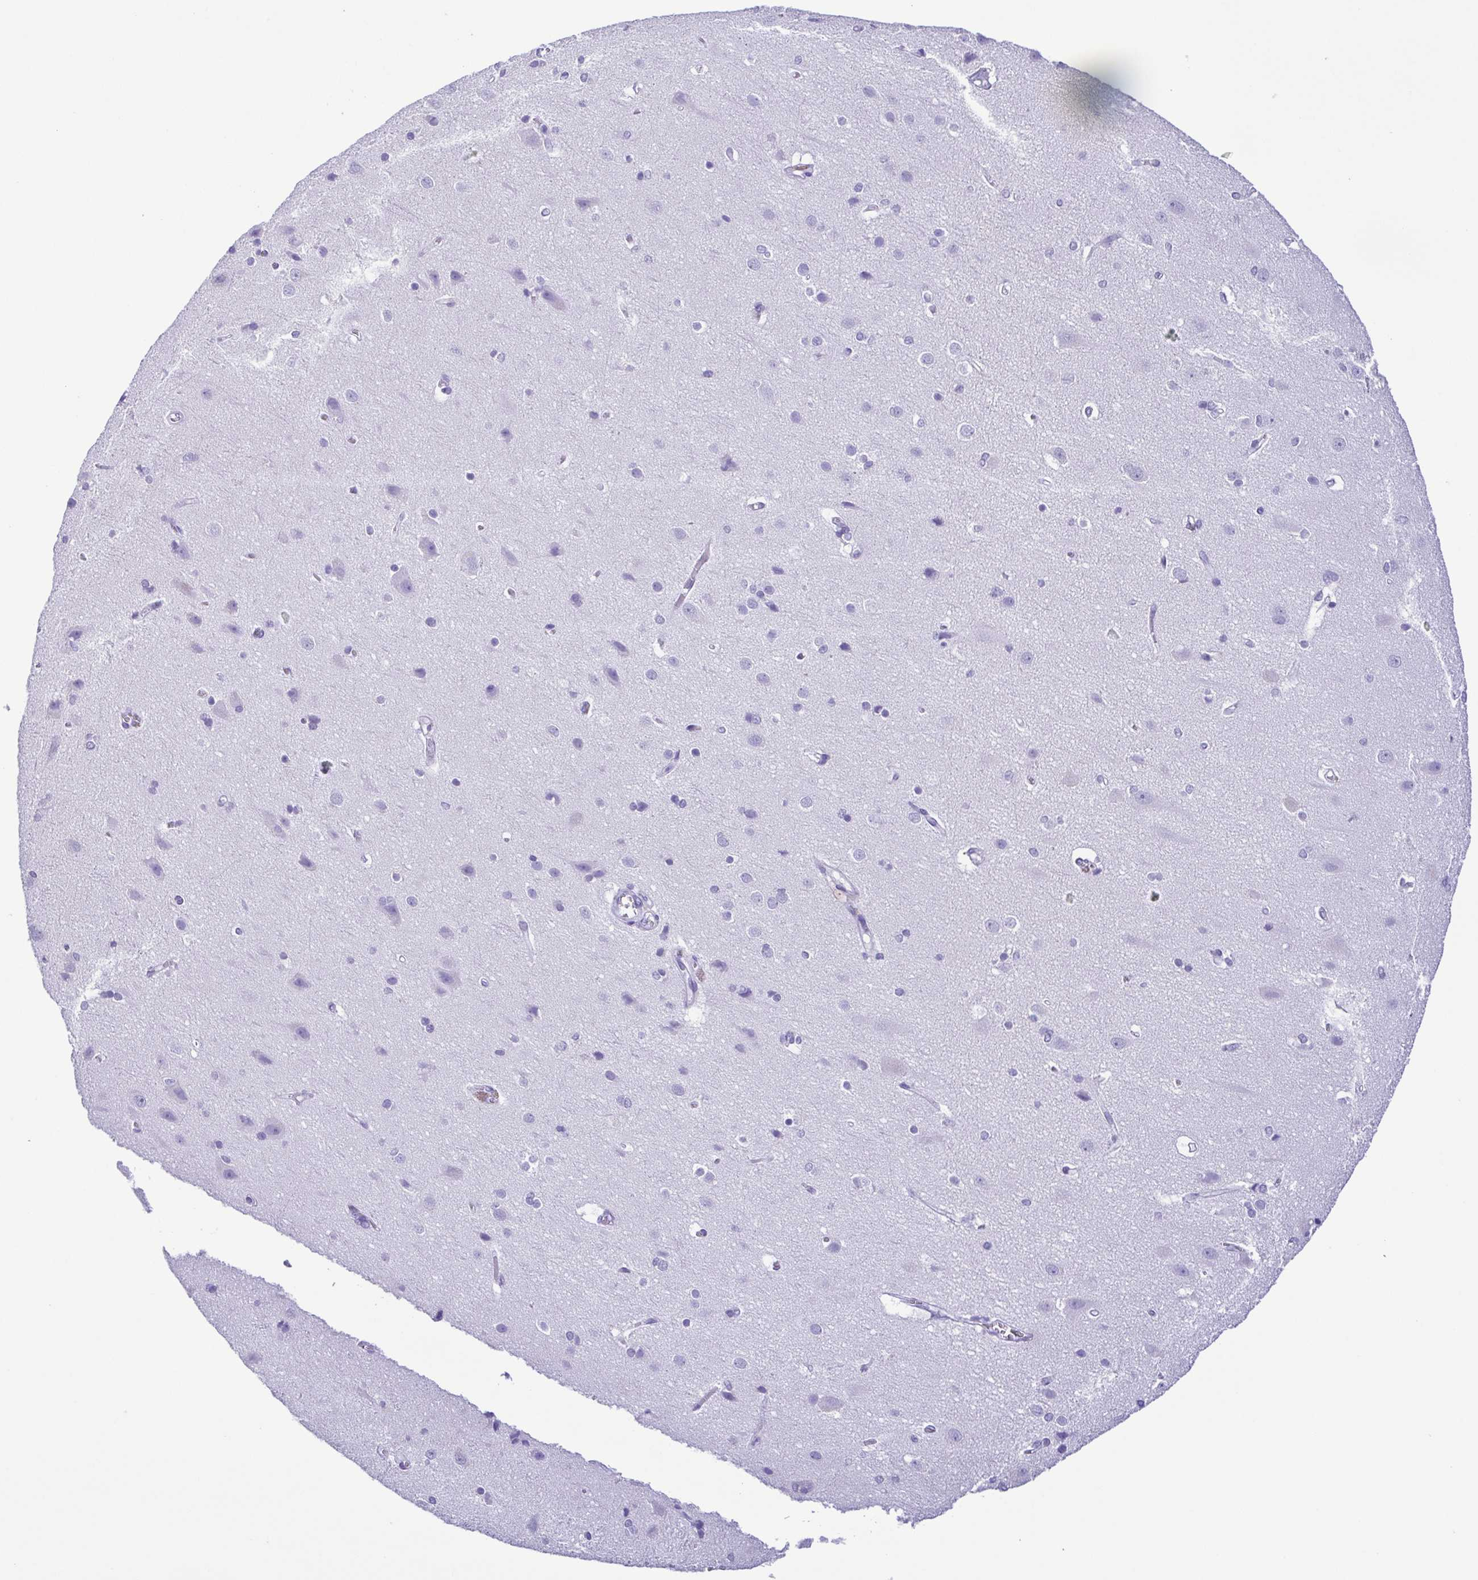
{"staining": {"intensity": "negative", "quantity": "none", "location": "none"}, "tissue": "cerebral cortex", "cell_type": "Endothelial cells", "image_type": "normal", "snomed": [{"axis": "morphology", "description": "Normal tissue, NOS"}, {"axis": "topography", "description": "Cerebral cortex"}], "caption": "The photomicrograph exhibits no staining of endothelial cells in normal cerebral cortex.", "gene": "OVGP1", "patient": {"sex": "male", "age": 37}}